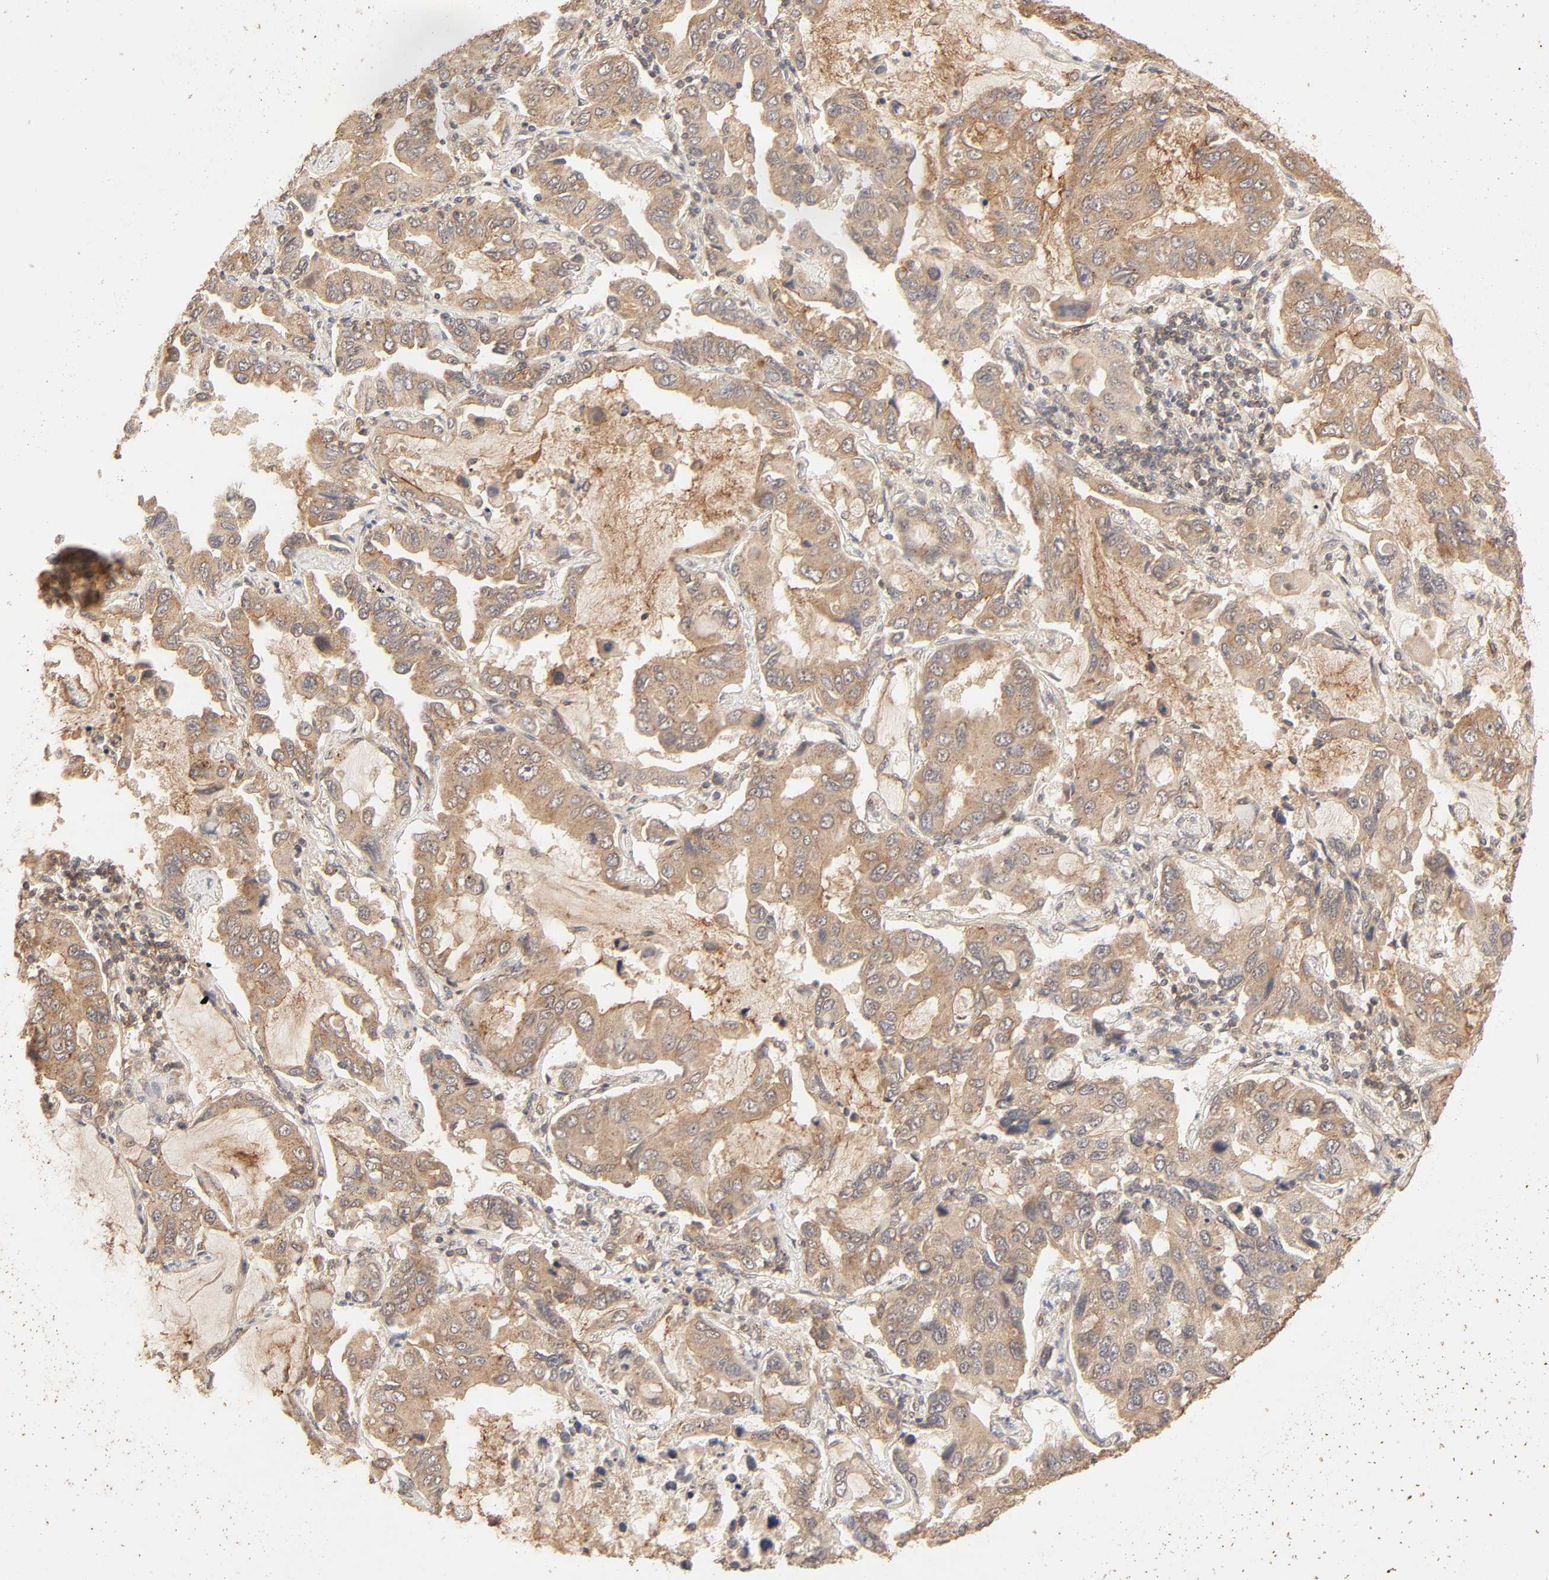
{"staining": {"intensity": "moderate", "quantity": ">75%", "location": "cytoplasmic/membranous"}, "tissue": "lung cancer", "cell_type": "Tumor cells", "image_type": "cancer", "snomed": [{"axis": "morphology", "description": "Adenocarcinoma, NOS"}, {"axis": "topography", "description": "Lung"}], "caption": "A high-resolution histopathology image shows immunohistochemistry (IHC) staining of lung cancer, which shows moderate cytoplasmic/membranous staining in about >75% of tumor cells.", "gene": "EPS8", "patient": {"sex": "male", "age": 64}}